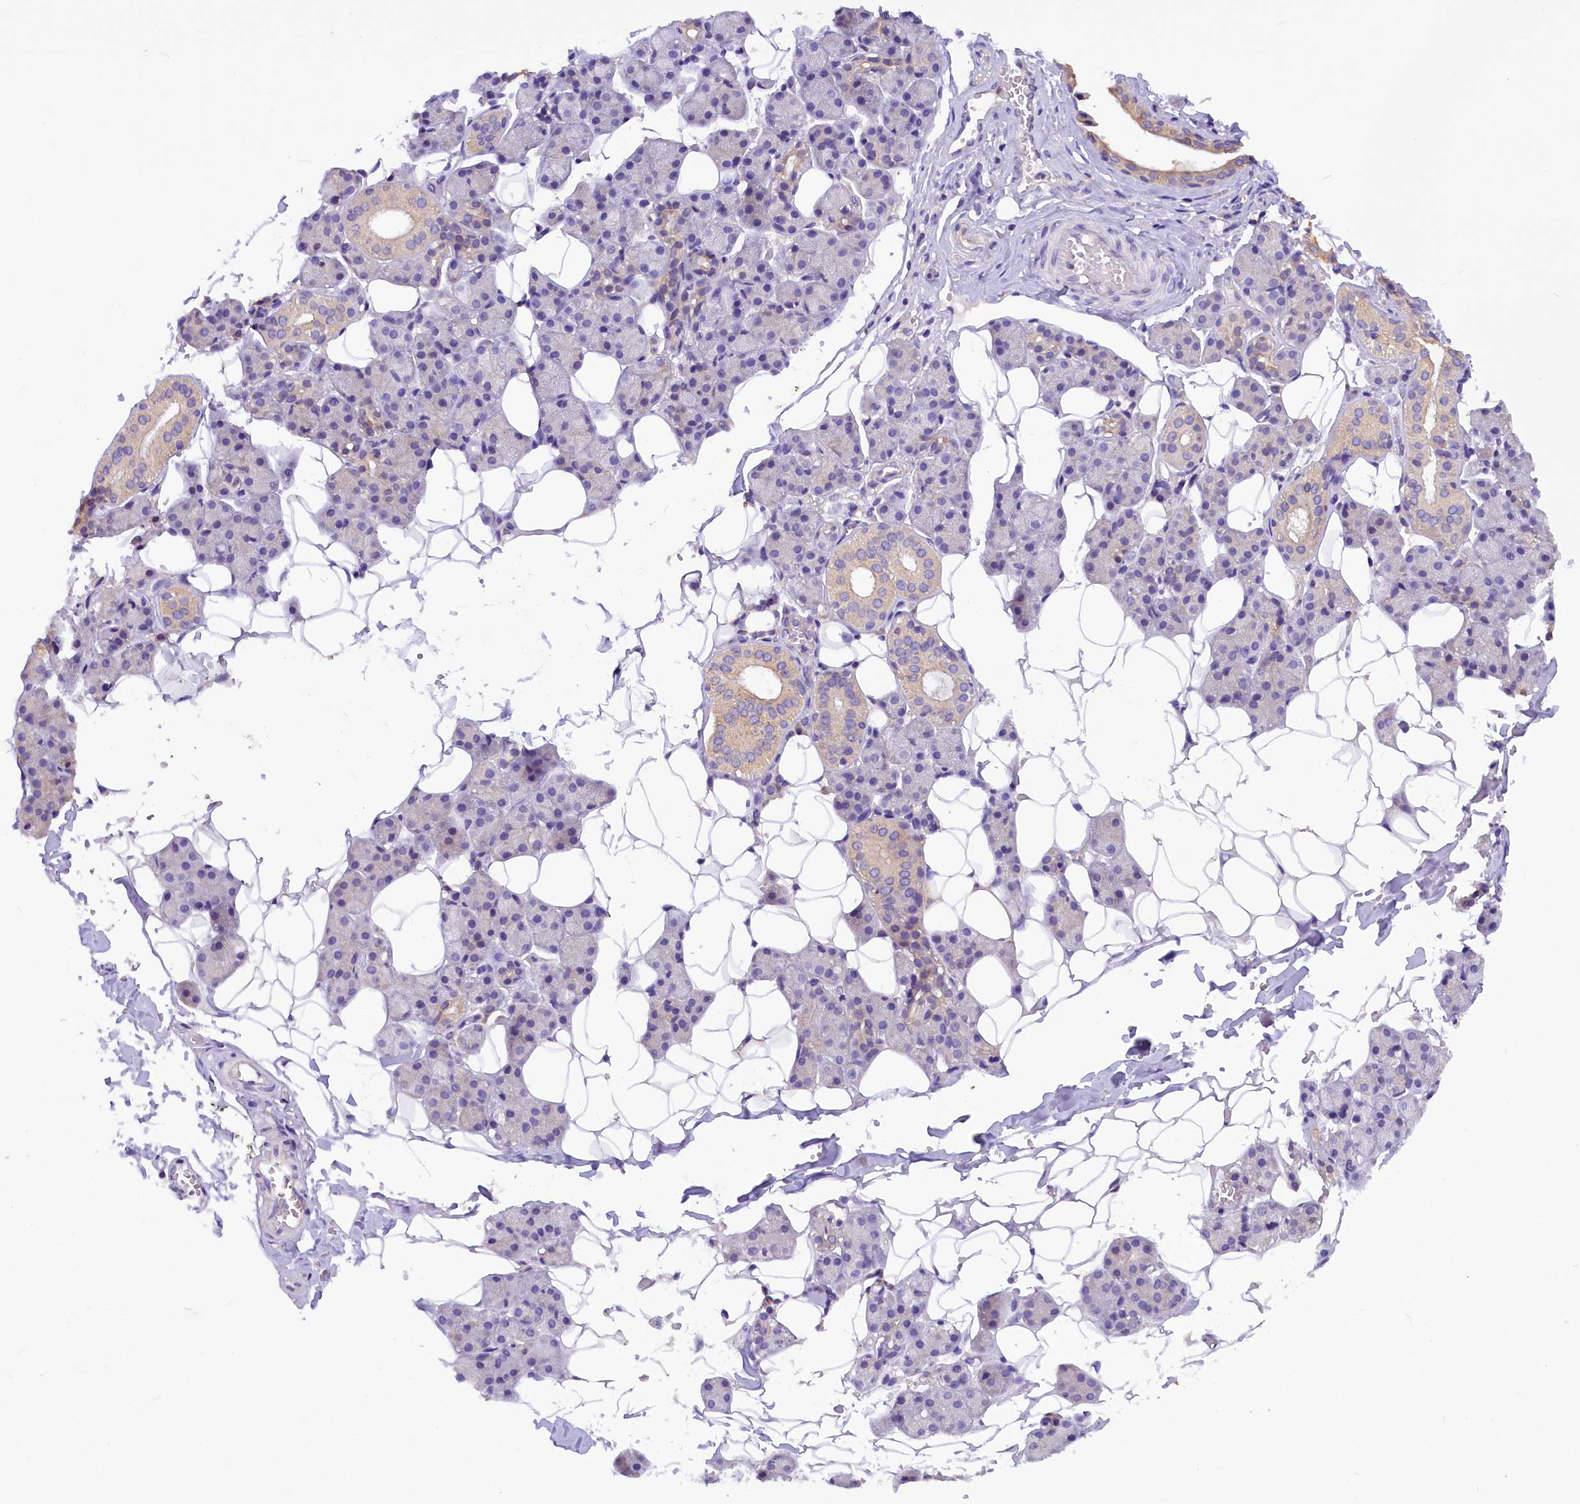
{"staining": {"intensity": "weak", "quantity": "<25%", "location": "cytoplasmic/membranous"}, "tissue": "salivary gland", "cell_type": "Glandular cells", "image_type": "normal", "snomed": [{"axis": "morphology", "description": "Normal tissue, NOS"}, {"axis": "topography", "description": "Salivary gland"}], "caption": "Image shows no protein positivity in glandular cells of benign salivary gland. (Immunohistochemistry (ihc), brightfield microscopy, high magnification).", "gene": "AP3B2", "patient": {"sex": "female", "age": 33}}